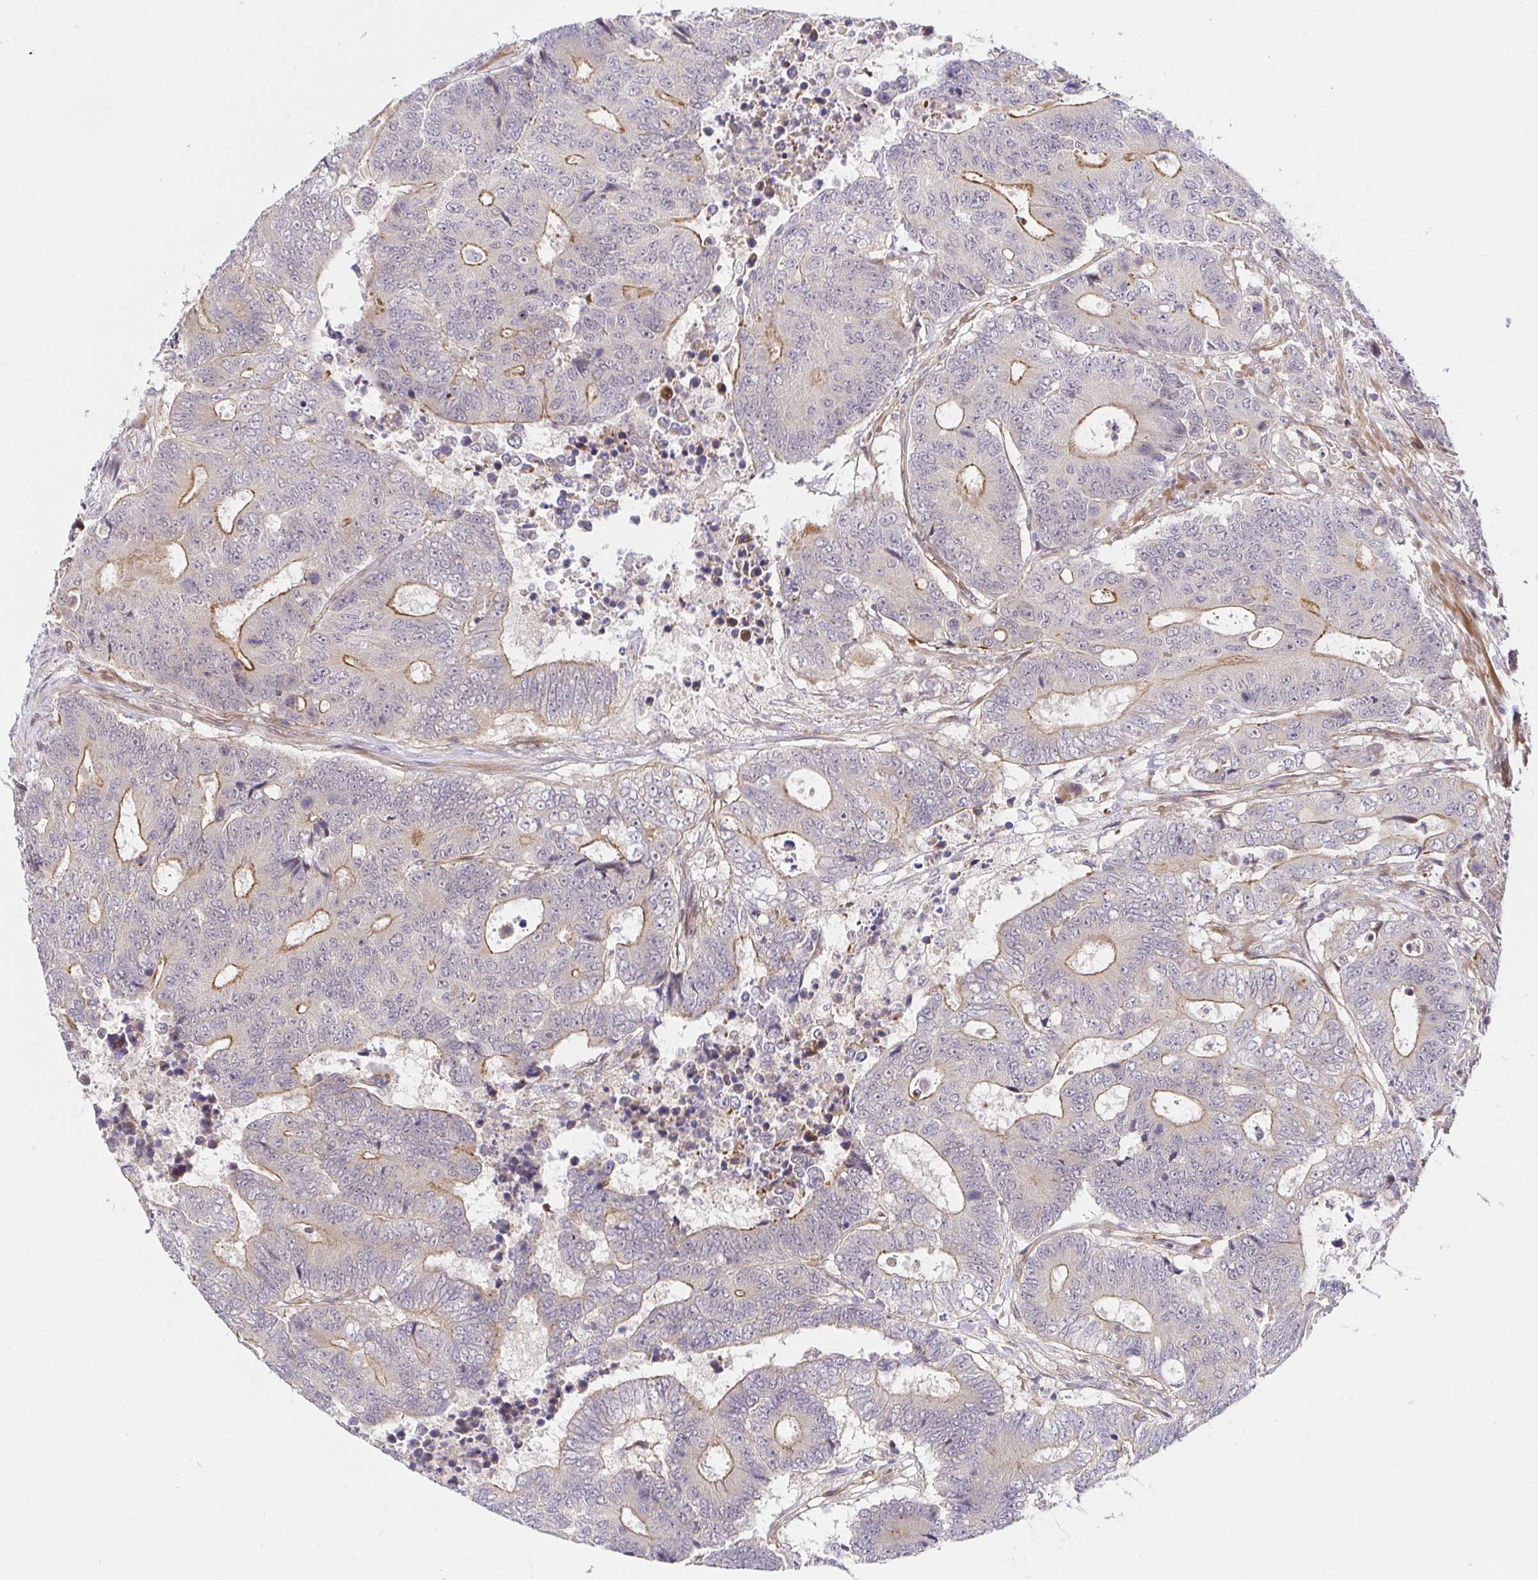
{"staining": {"intensity": "moderate", "quantity": "<25%", "location": "cytoplasmic/membranous"}, "tissue": "colorectal cancer", "cell_type": "Tumor cells", "image_type": "cancer", "snomed": [{"axis": "morphology", "description": "Adenocarcinoma, NOS"}, {"axis": "topography", "description": "Colon"}], "caption": "Colorectal cancer tissue shows moderate cytoplasmic/membranous expression in approximately <25% of tumor cells", "gene": "TRIM55", "patient": {"sex": "female", "age": 48}}